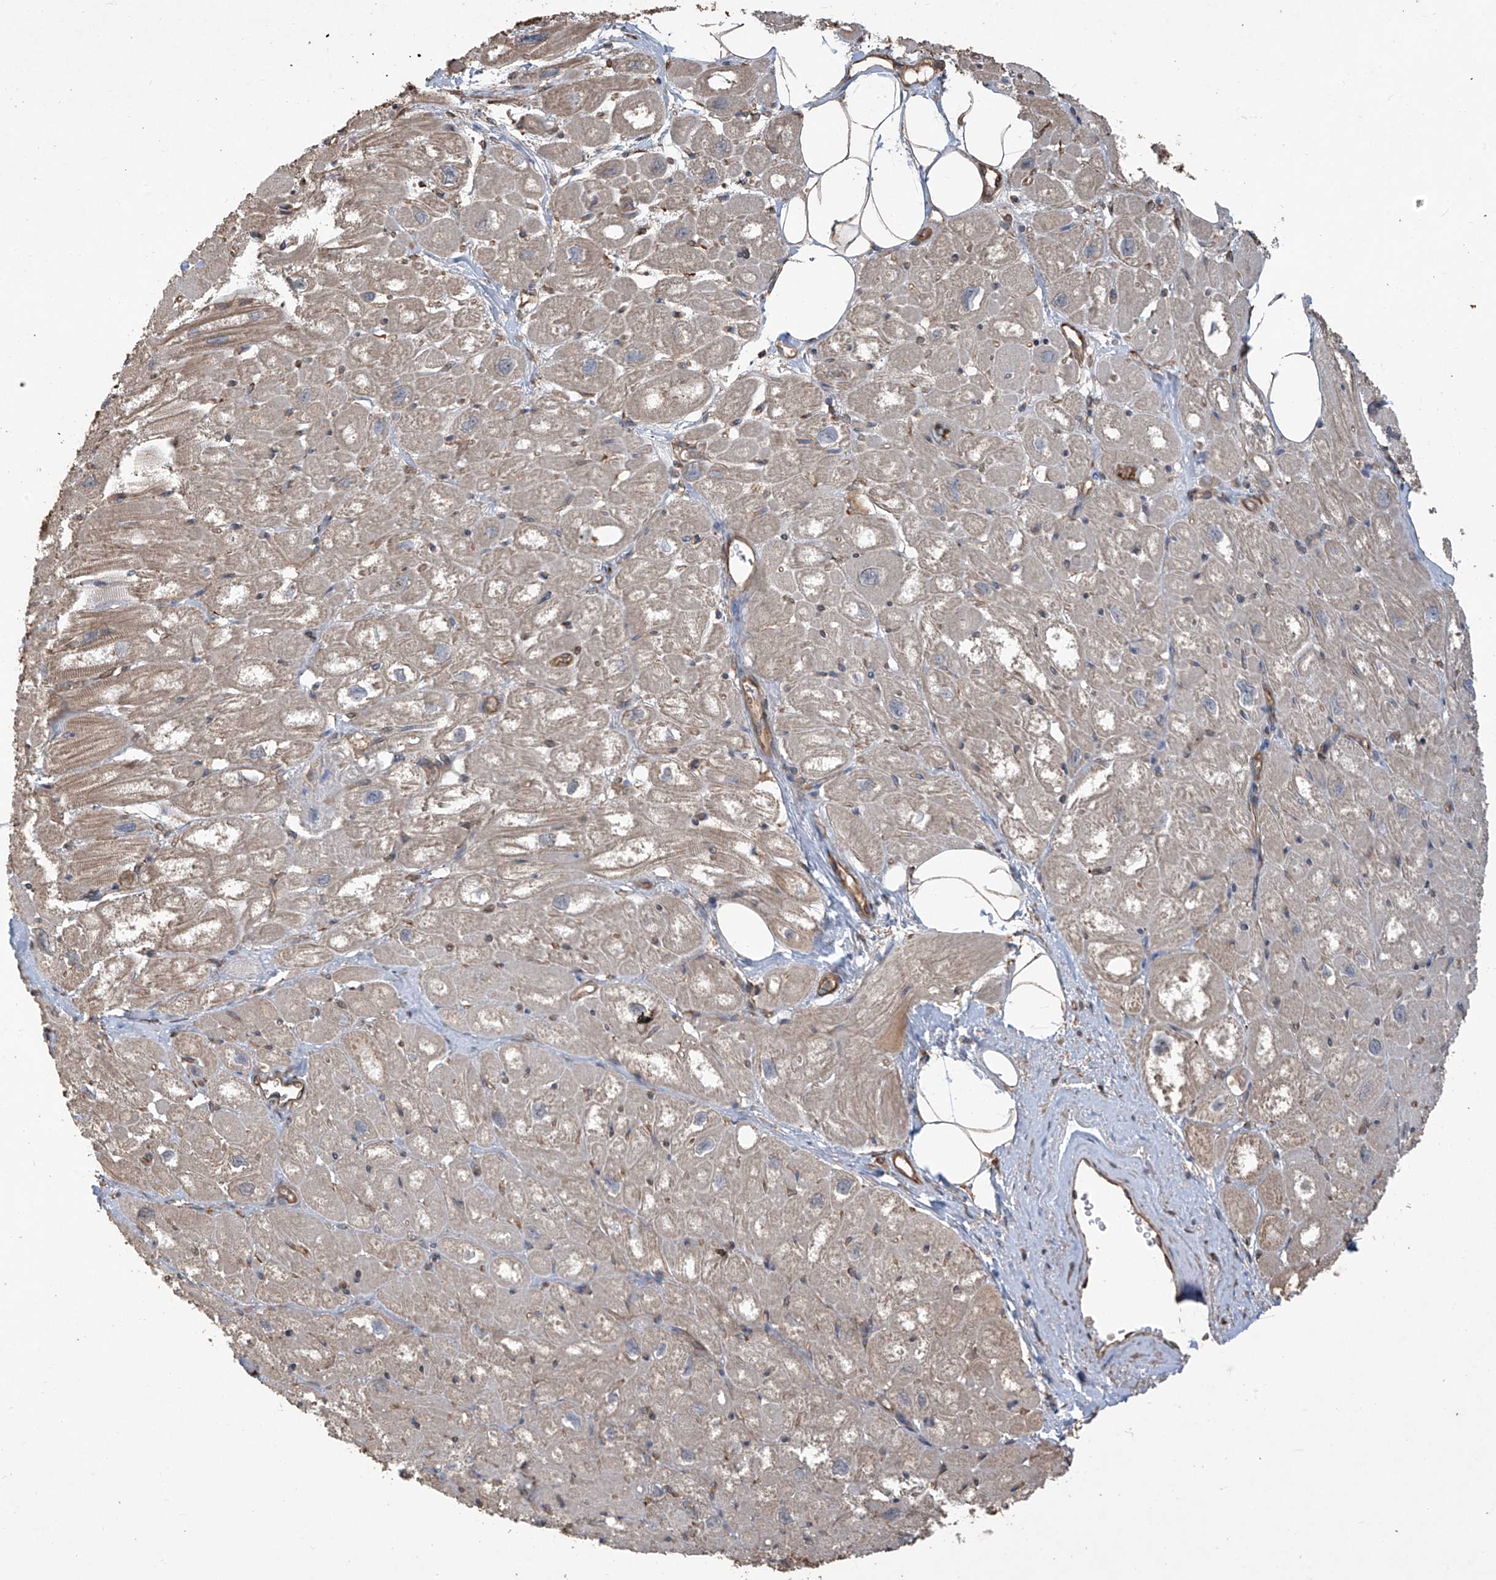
{"staining": {"intensity": "moderate", "quantity": "<25%", "location": "cytoplasmic/membranous"}, "tissue": "heart muscle", "cell_type": "Cardiomyocytes", "image_type": "normal", "snomed": [{"axis": "morphology", "description": "Normal tissue, NOS"}, {"axis": "topography", "description": "Heart"}], "caption": "Protein staining displays moderate cytoplasmic/membranous positivity in about <25% of cardiomyocytes in unremarkable heart muscle.", "gene": "AGBL5", "patient": {"sex": "male", "age": 50}}